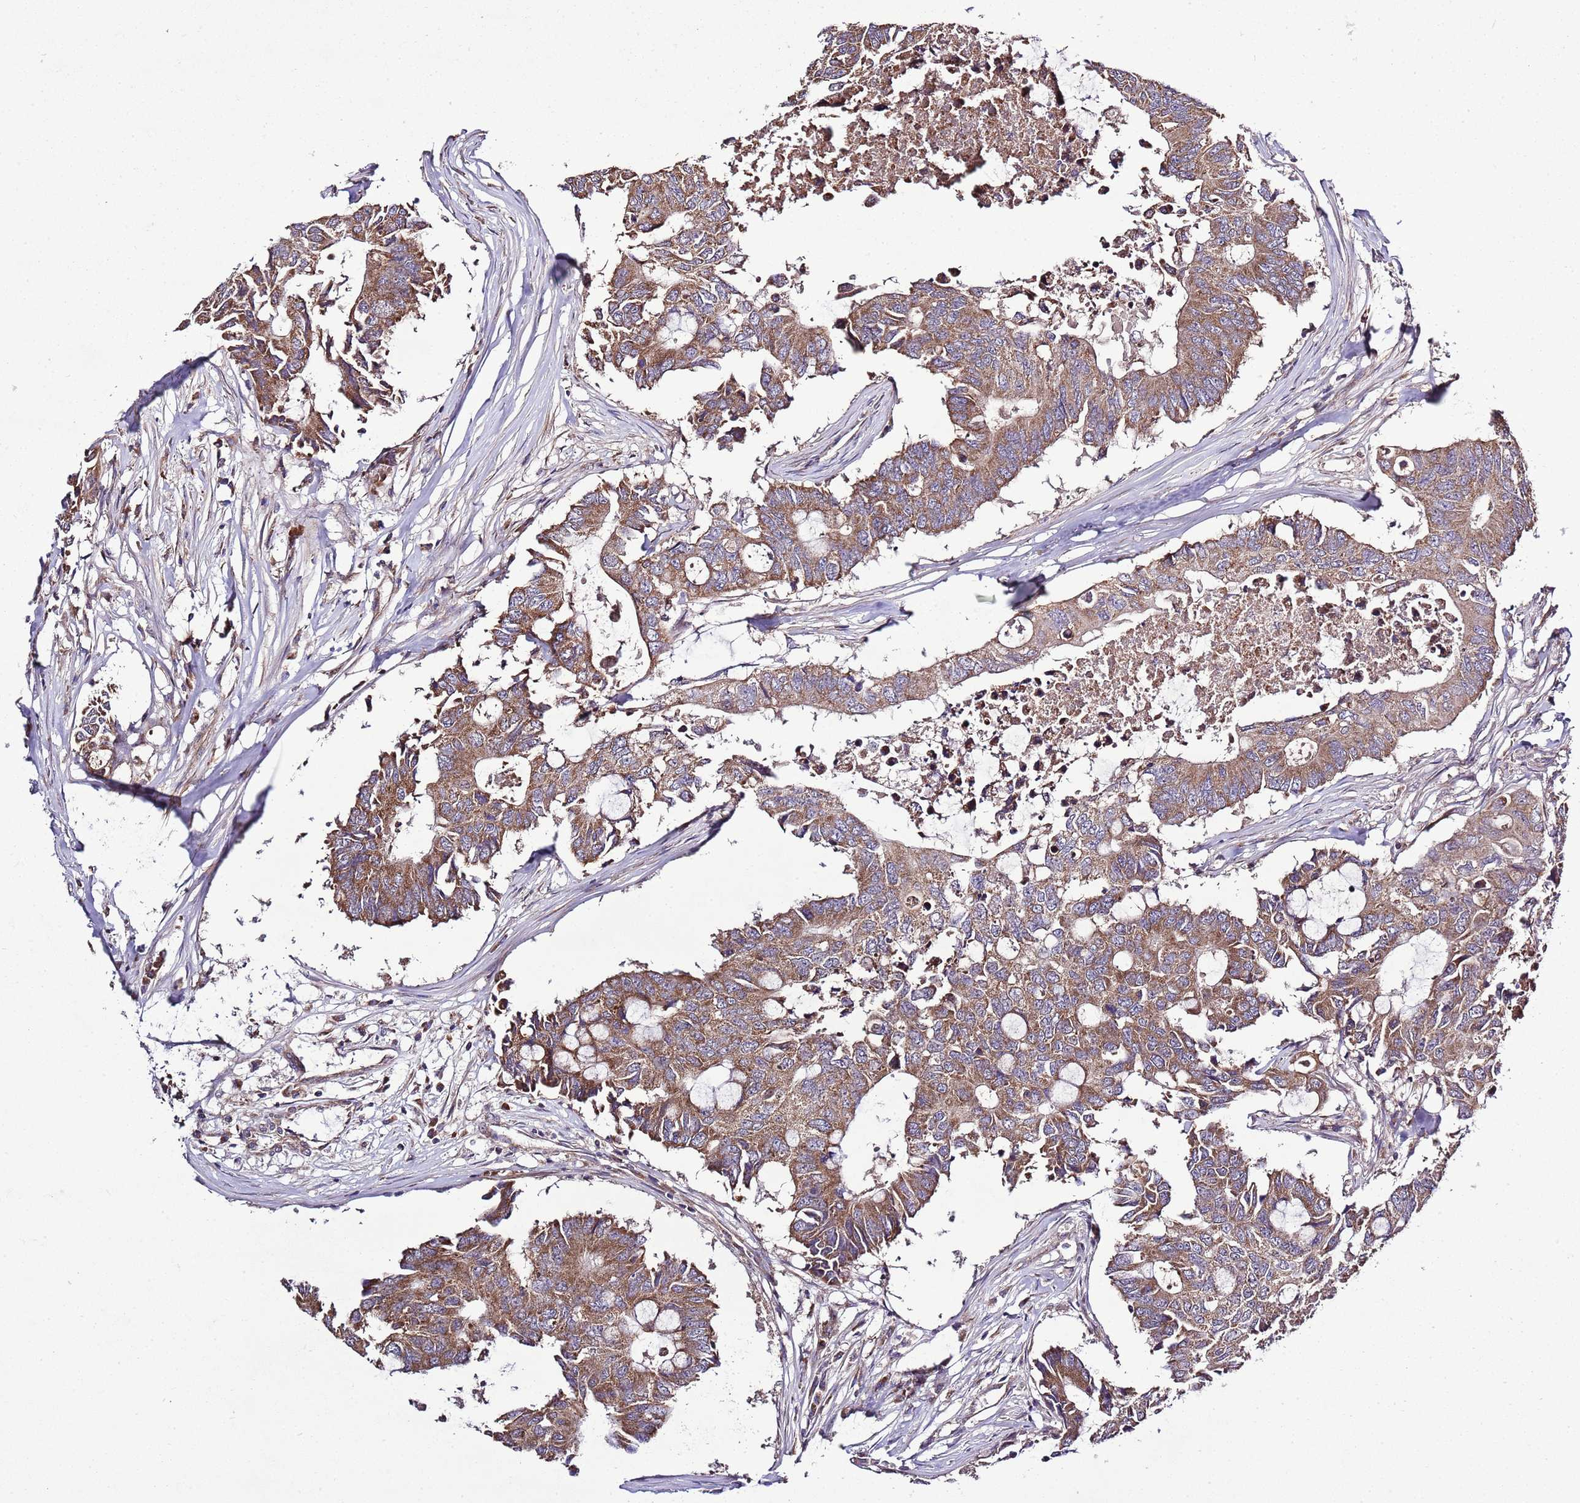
{"staining": {"intensity": "moderate", "quantity": ">75%", "location": "cytoplasmic/membranous"}, "tissue": "colorectal cancer", "cell_type": "Tumor cells", "image_type": "cancer", "snomed": [{"axis": "morphology", "description": "Adenocarcinoma, NOS"}, {"axis": "topography", "description": "Colon"}], "caption": "Colorectal cancer (adenocarcinoma) was stained to show a protein in brown. There is medium levels of moderate cytoplasmic/membranous expression in about >75% of tumor cells.", "gene": "MFNG", "patient": {"sex": "male", "age": 71}}